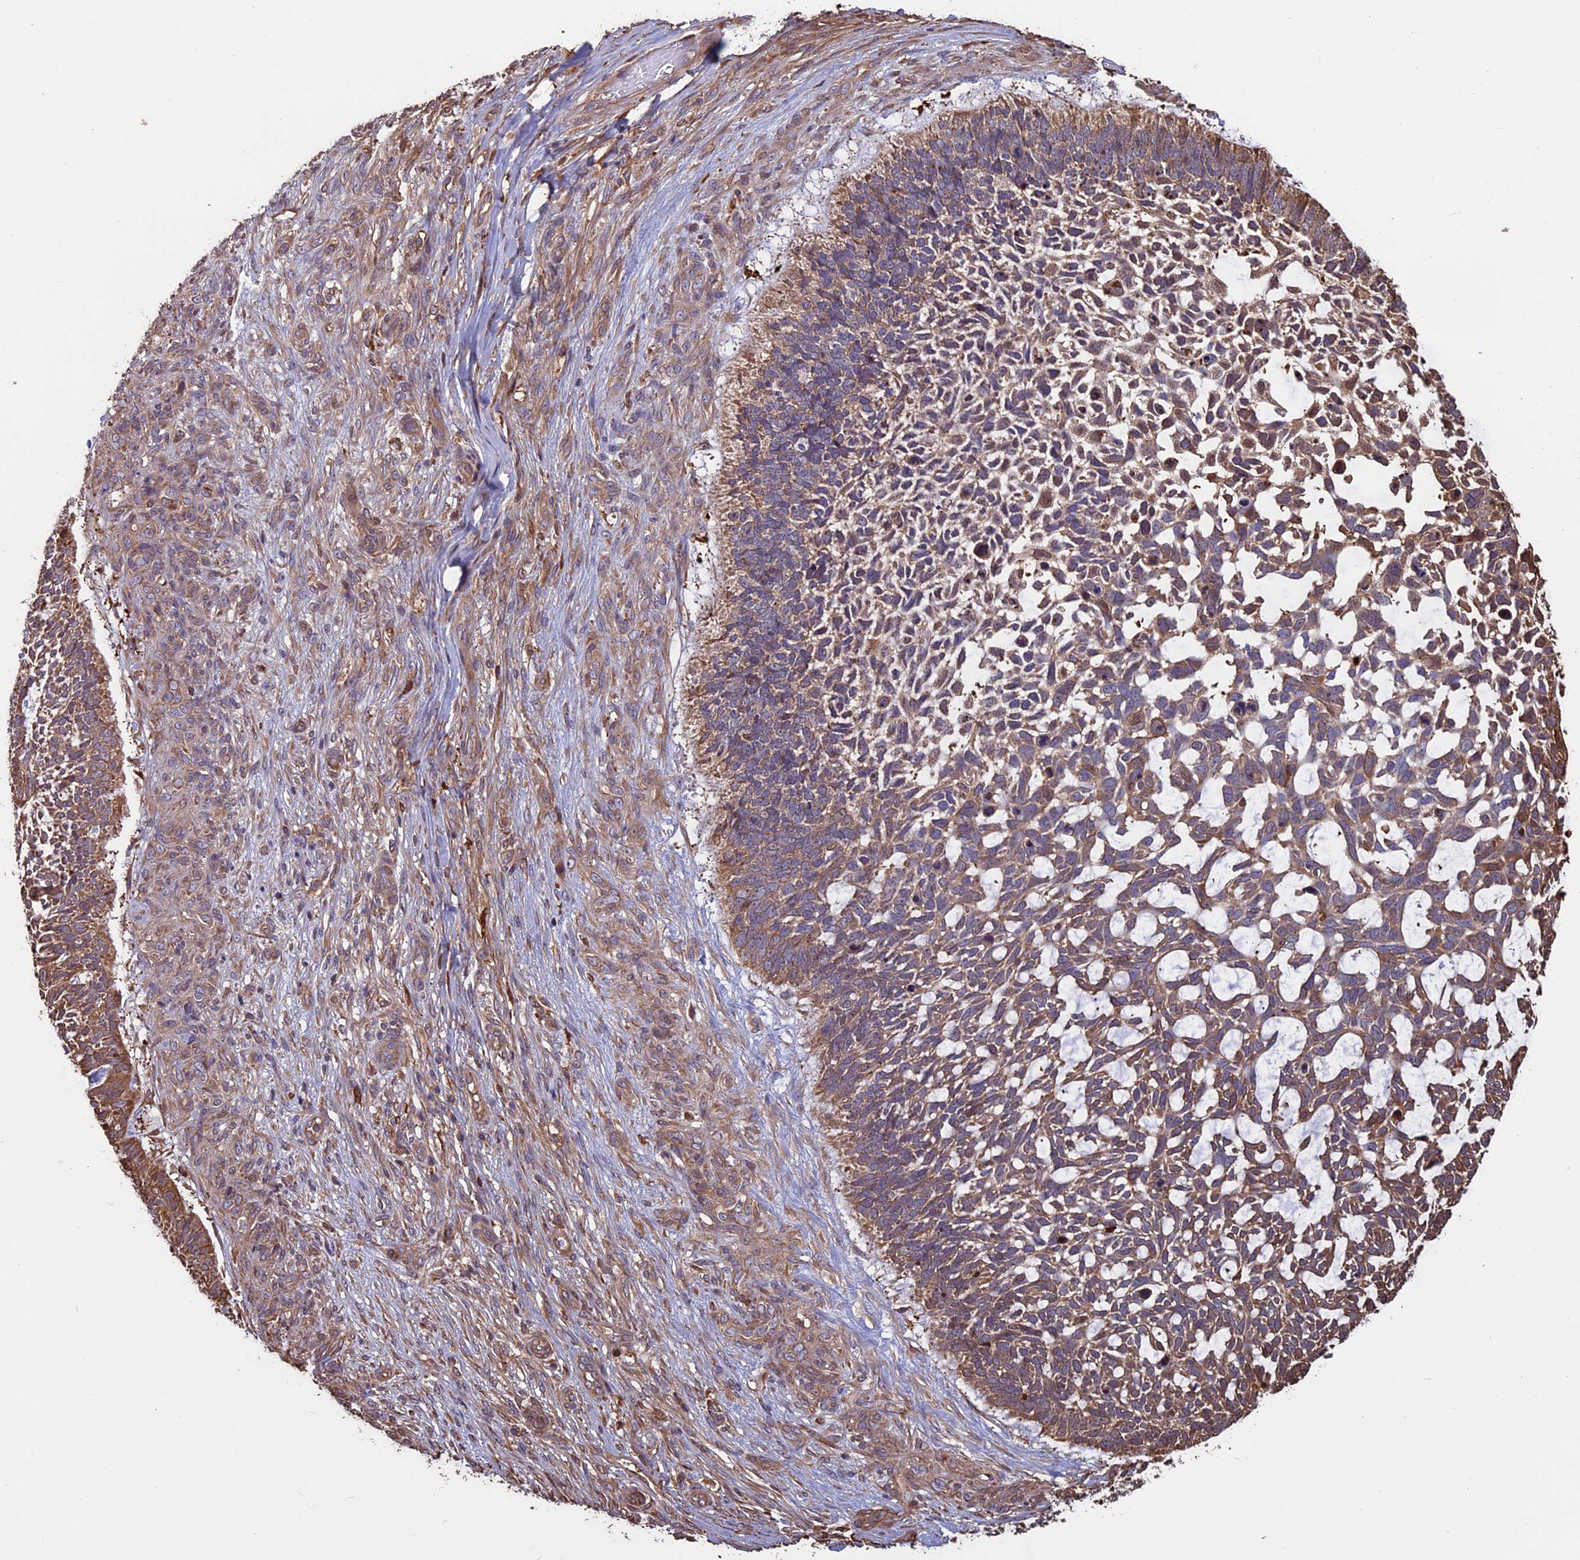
{"staining": {"intensity": "moderate", "quantity": "25%-75%", "location": "cytoplasmic/membranous"}, "tissue": "skin cancer", "cell_type": "Tumor cells", "image_type": "cancer", "snomed": [{"axis": "morphology", "description": "Basal cell carcinoma"}, {"axis": "topography", "description": "Skin"}], "caption": "Immunohistochemical staining of human skin cancer reveals medium levels of moderate cytoplasmic/membranous positivity in approximately 25%-75% of tumor cells.", "gene": "VWA3A", "patient": {"sex": "male", "age": 88}}